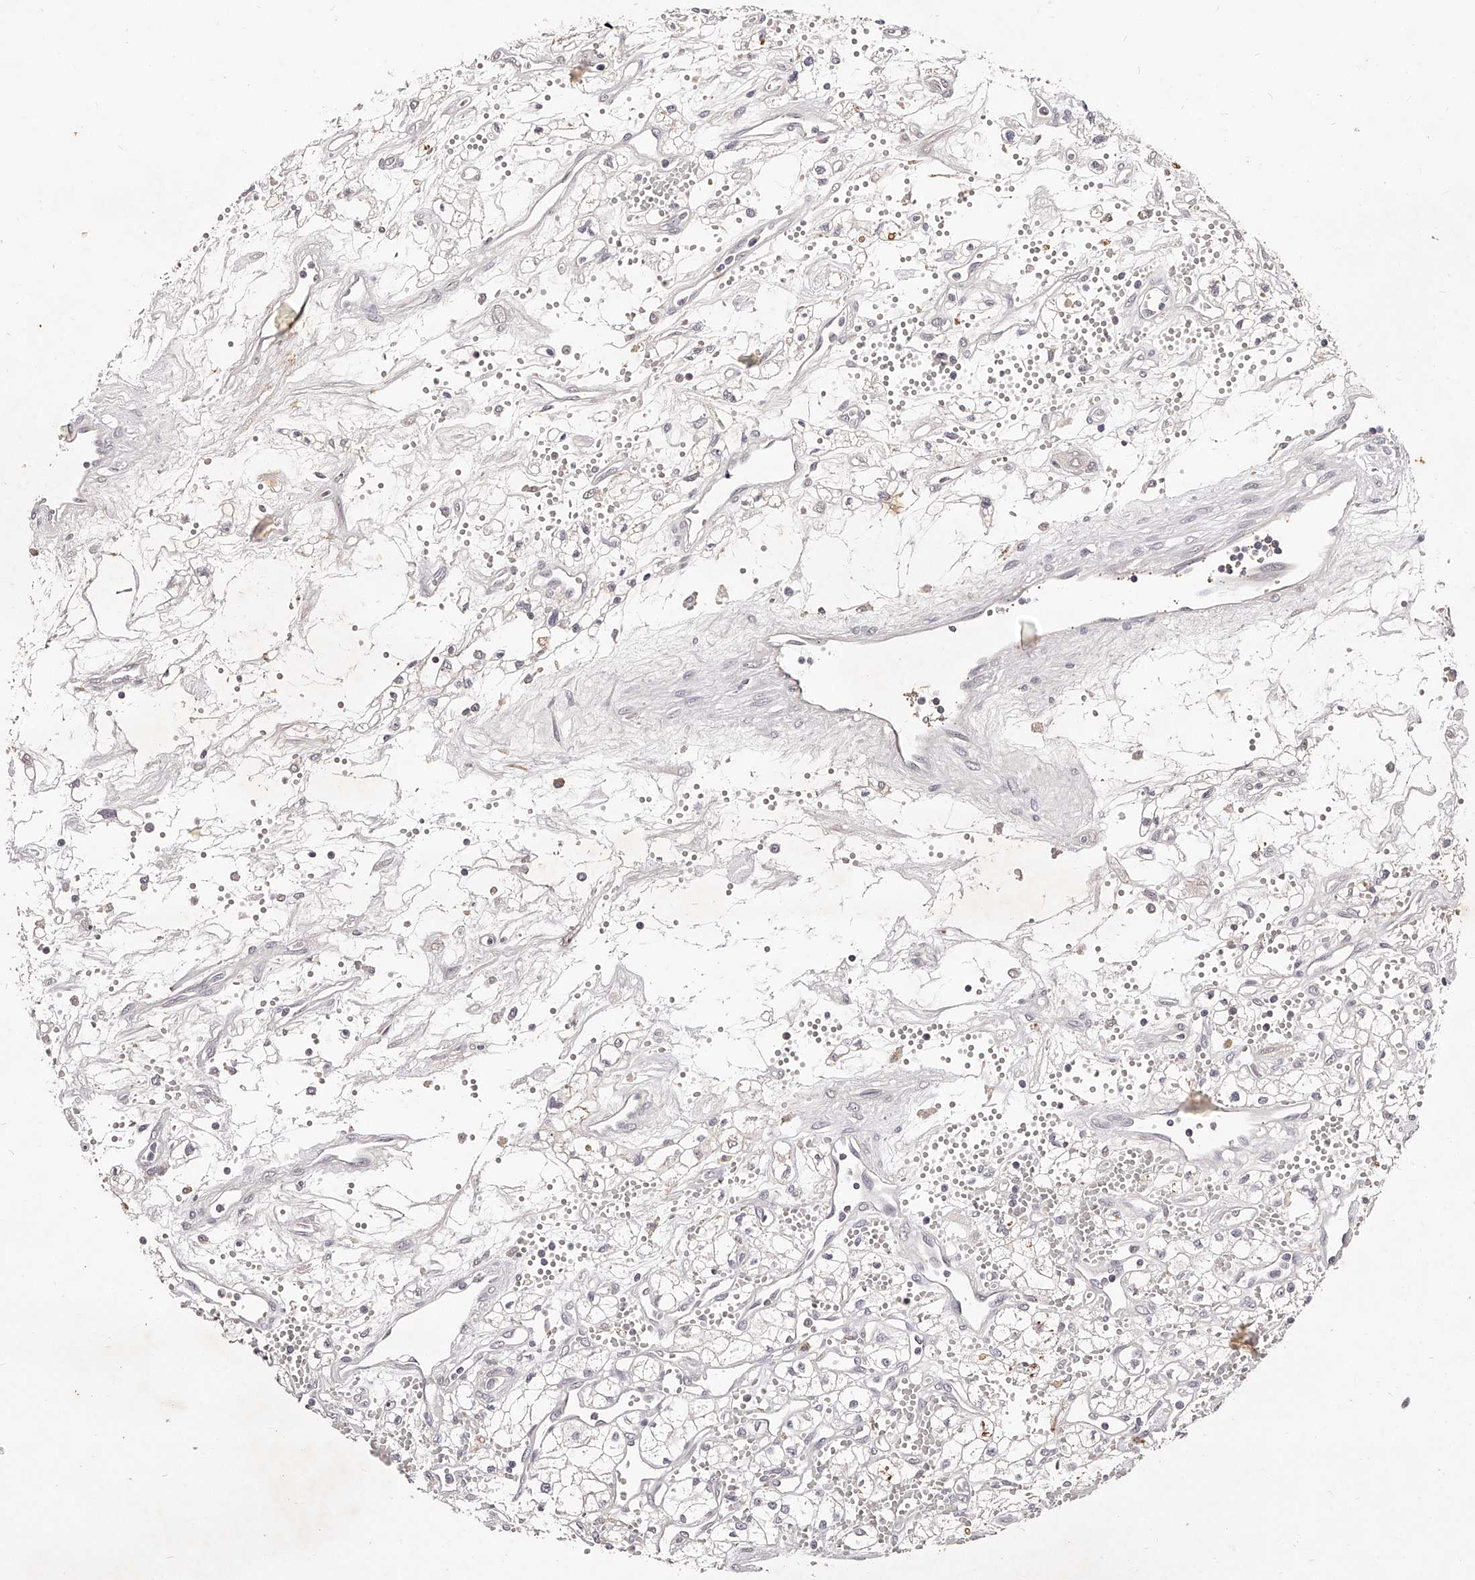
{"staining": {"intensity": "negative", "quantity": "none", "location": "none"}, "tissue": "renal cancer", "cell_type": "Tumor cells", "image_type": "cancer", "snomed": [{"axis": "morphology", "description": "Adenocarcinoma, NOS"}, {"axis": "topography", "description": "Kidney"}], "caption": "Immunohistochemical staining of human renal adenocarcinoma exhibits no significant positivity in tumor cells.", "gene": "PHACTR1", "patient": {"sex": "male", "age": 59}}